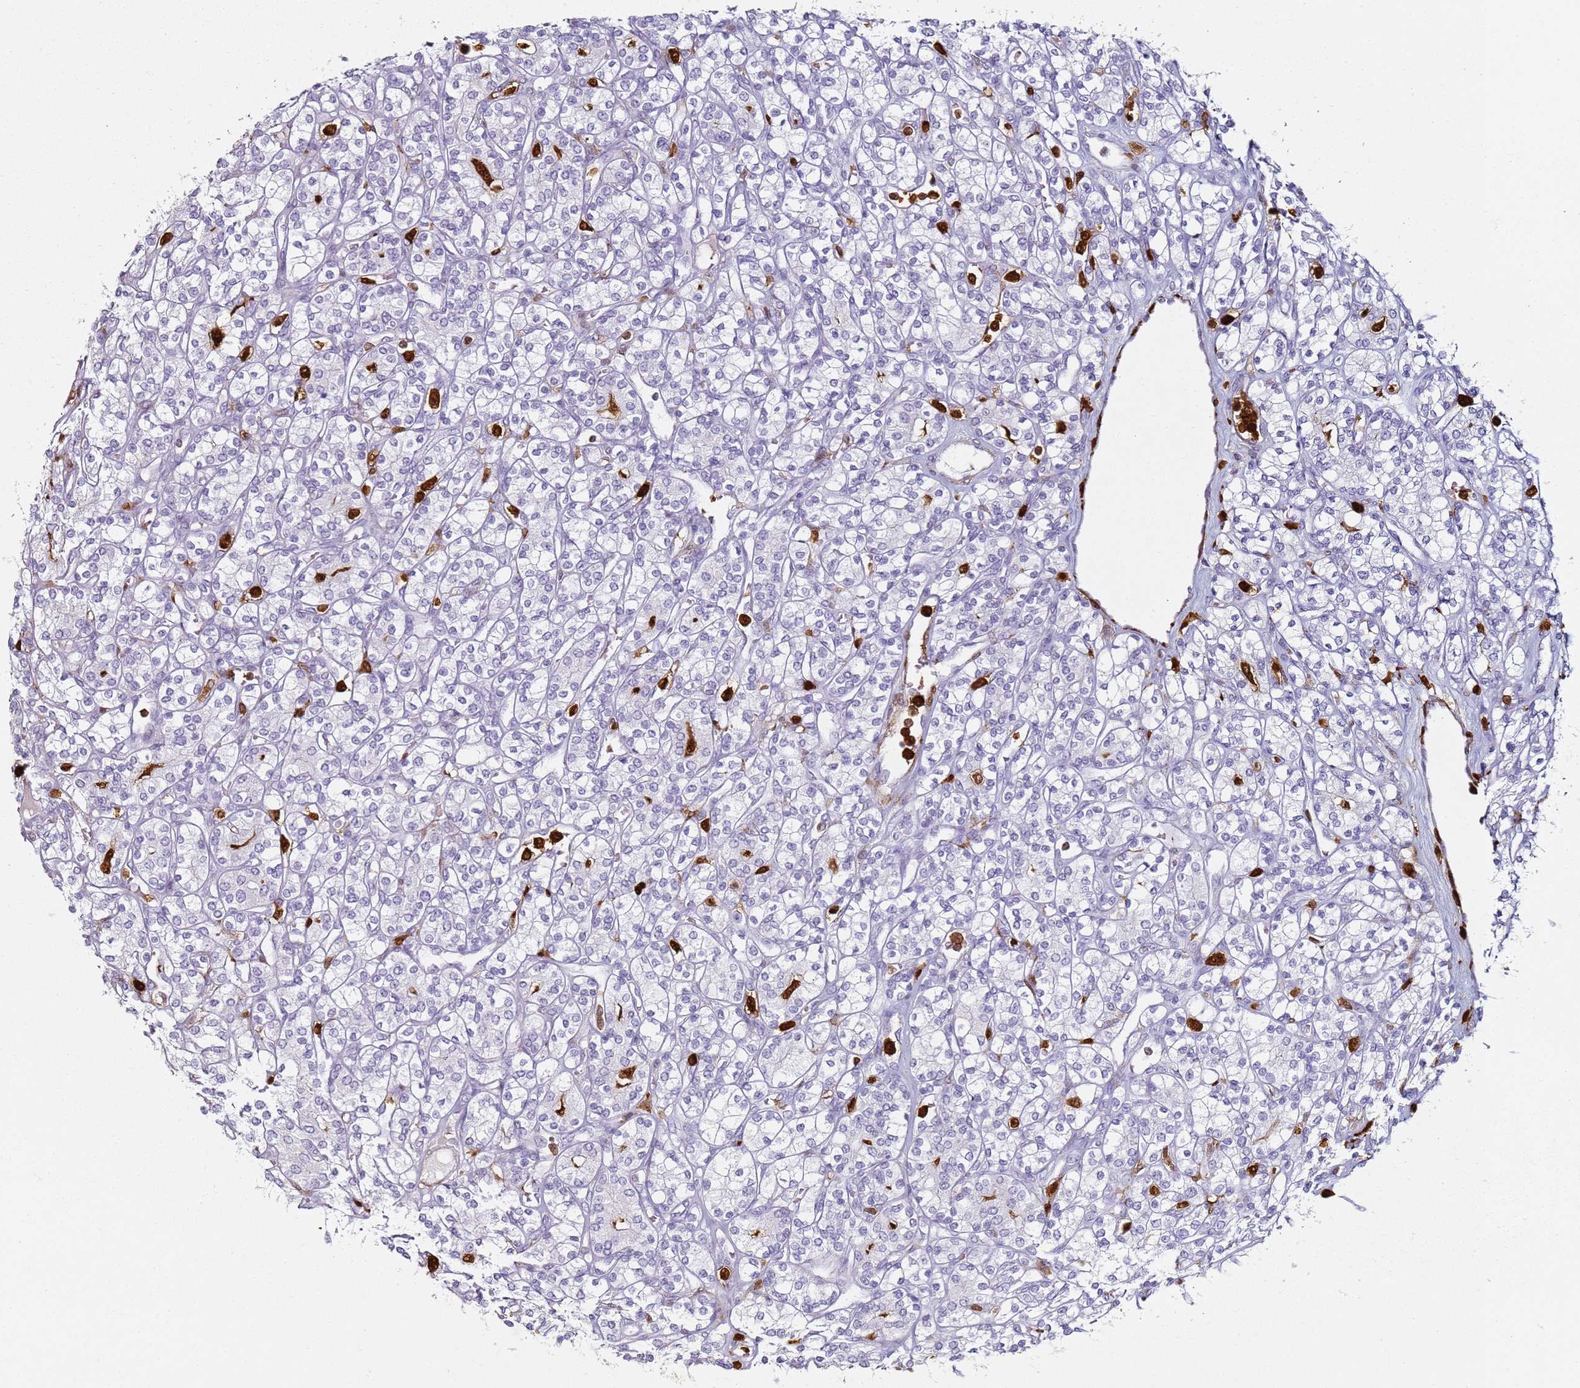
{"staining": {"intensity": "negative", "quantity": "none", "location": "none"}, "tissue": "renal cancer", "cell_type": "Tumor cells", "image_type": "cancer", "snomed": [{"axis": "morphology", "description": "Adenocarcinoma, NOS"}, {"axis": "topography", "description": "Kidney"}], "caption": "This is a micrograph of IHC staining of renal cancer, which shows no positivity in tumor cells.", "gene": "S100A4", "patient": {"sex": "male", "age": 77}}